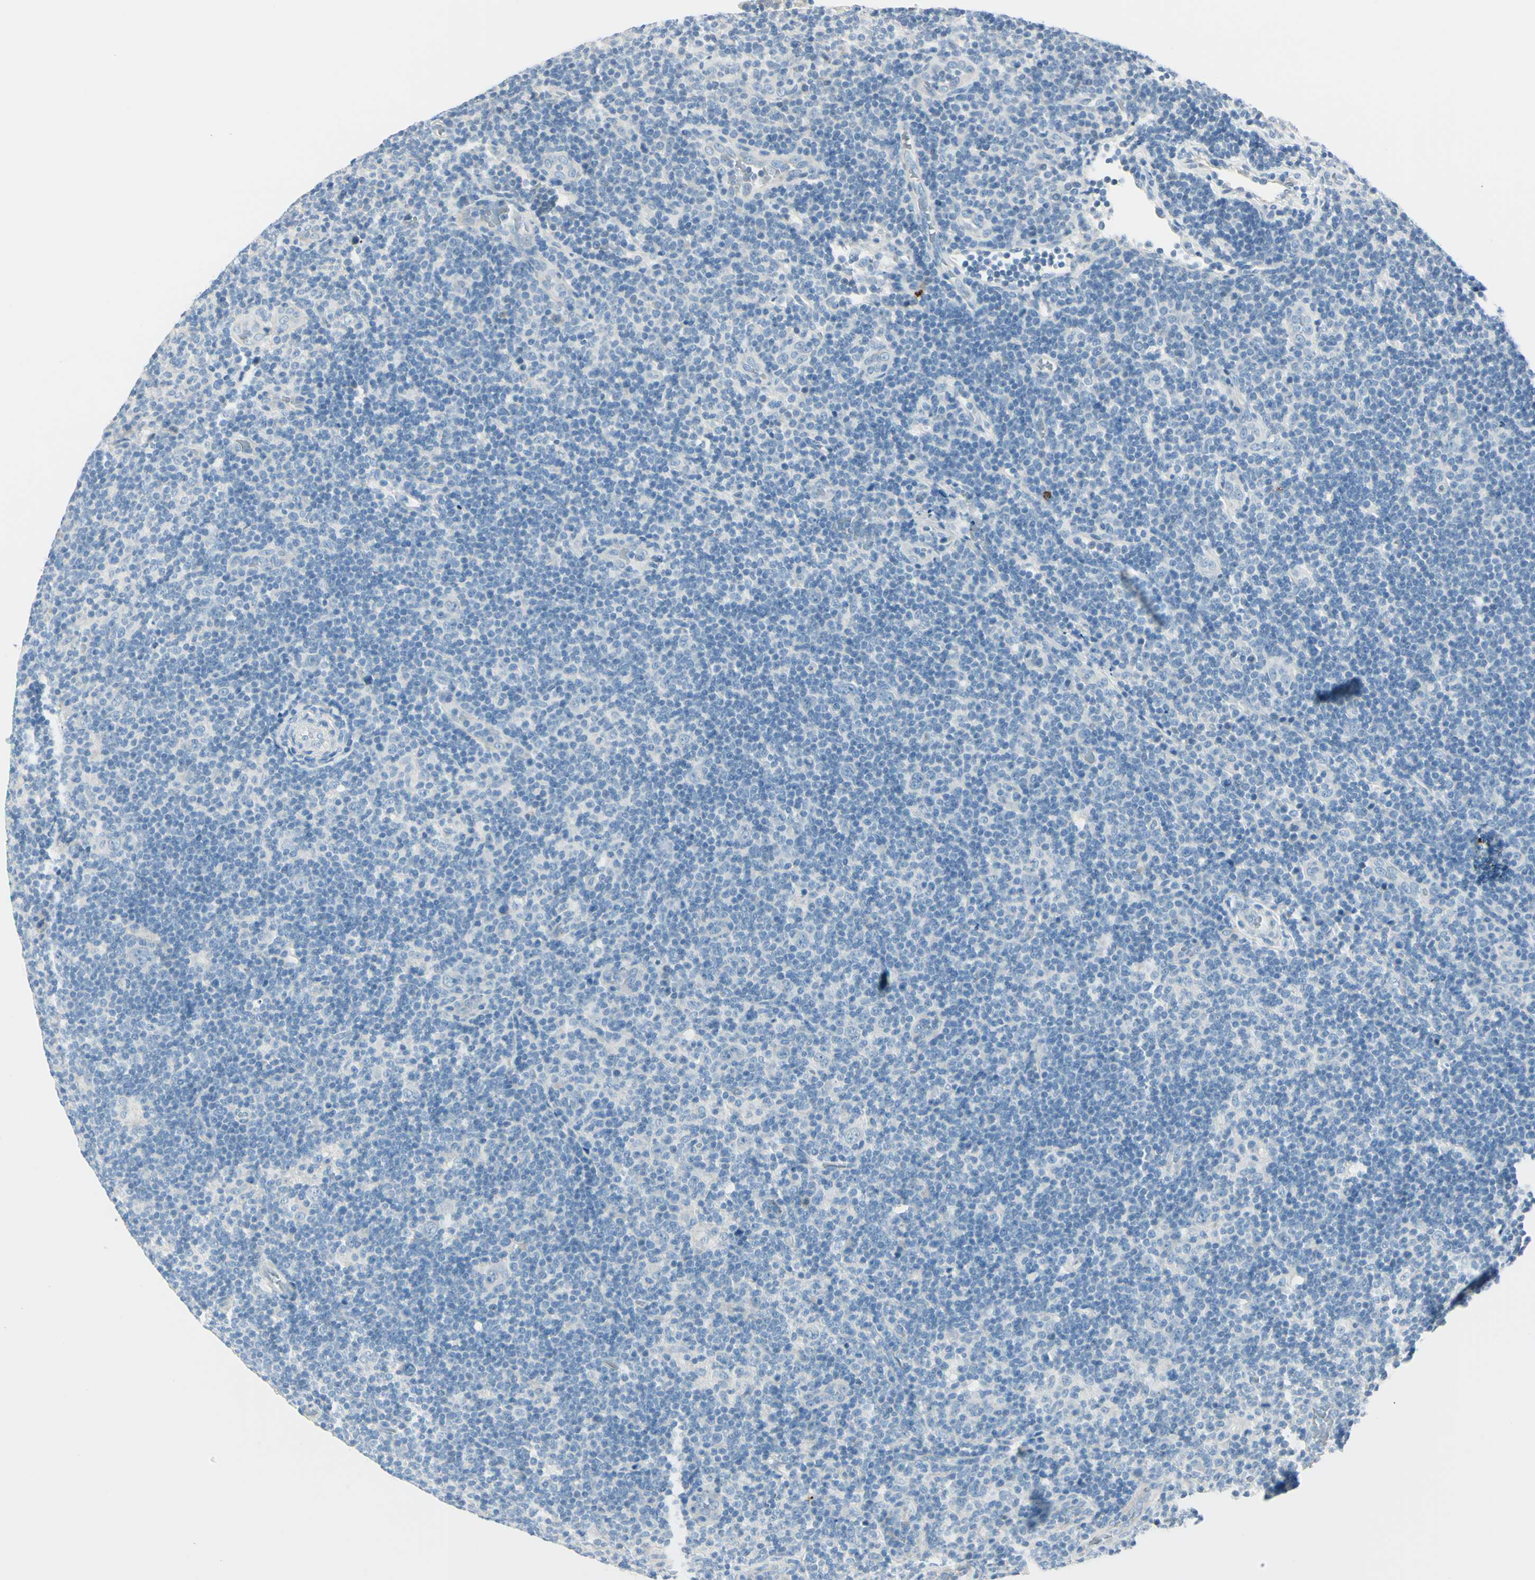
{"staining": {"intensity": "negative", "quantity": "none", "location": "none"}, "tissue": "lymphoma", "cell_type": "Tumor cells", "image_type": "cancer", "snomed": [{"axis": "morphology", "description": "Hodgkin's disease, NOS"}, {"axis": "topography", "description": "Lymph node"}], "caption": "High magnification brightfield microscopy of lymphoma stained with DAB (3,3'-diaminobenzidine) (brown) and counterstained with hematoxylin (blue): tumor cells show no significant expression.", "gene": "DLG4", "patient": {"sex": "female", "age": 57}}